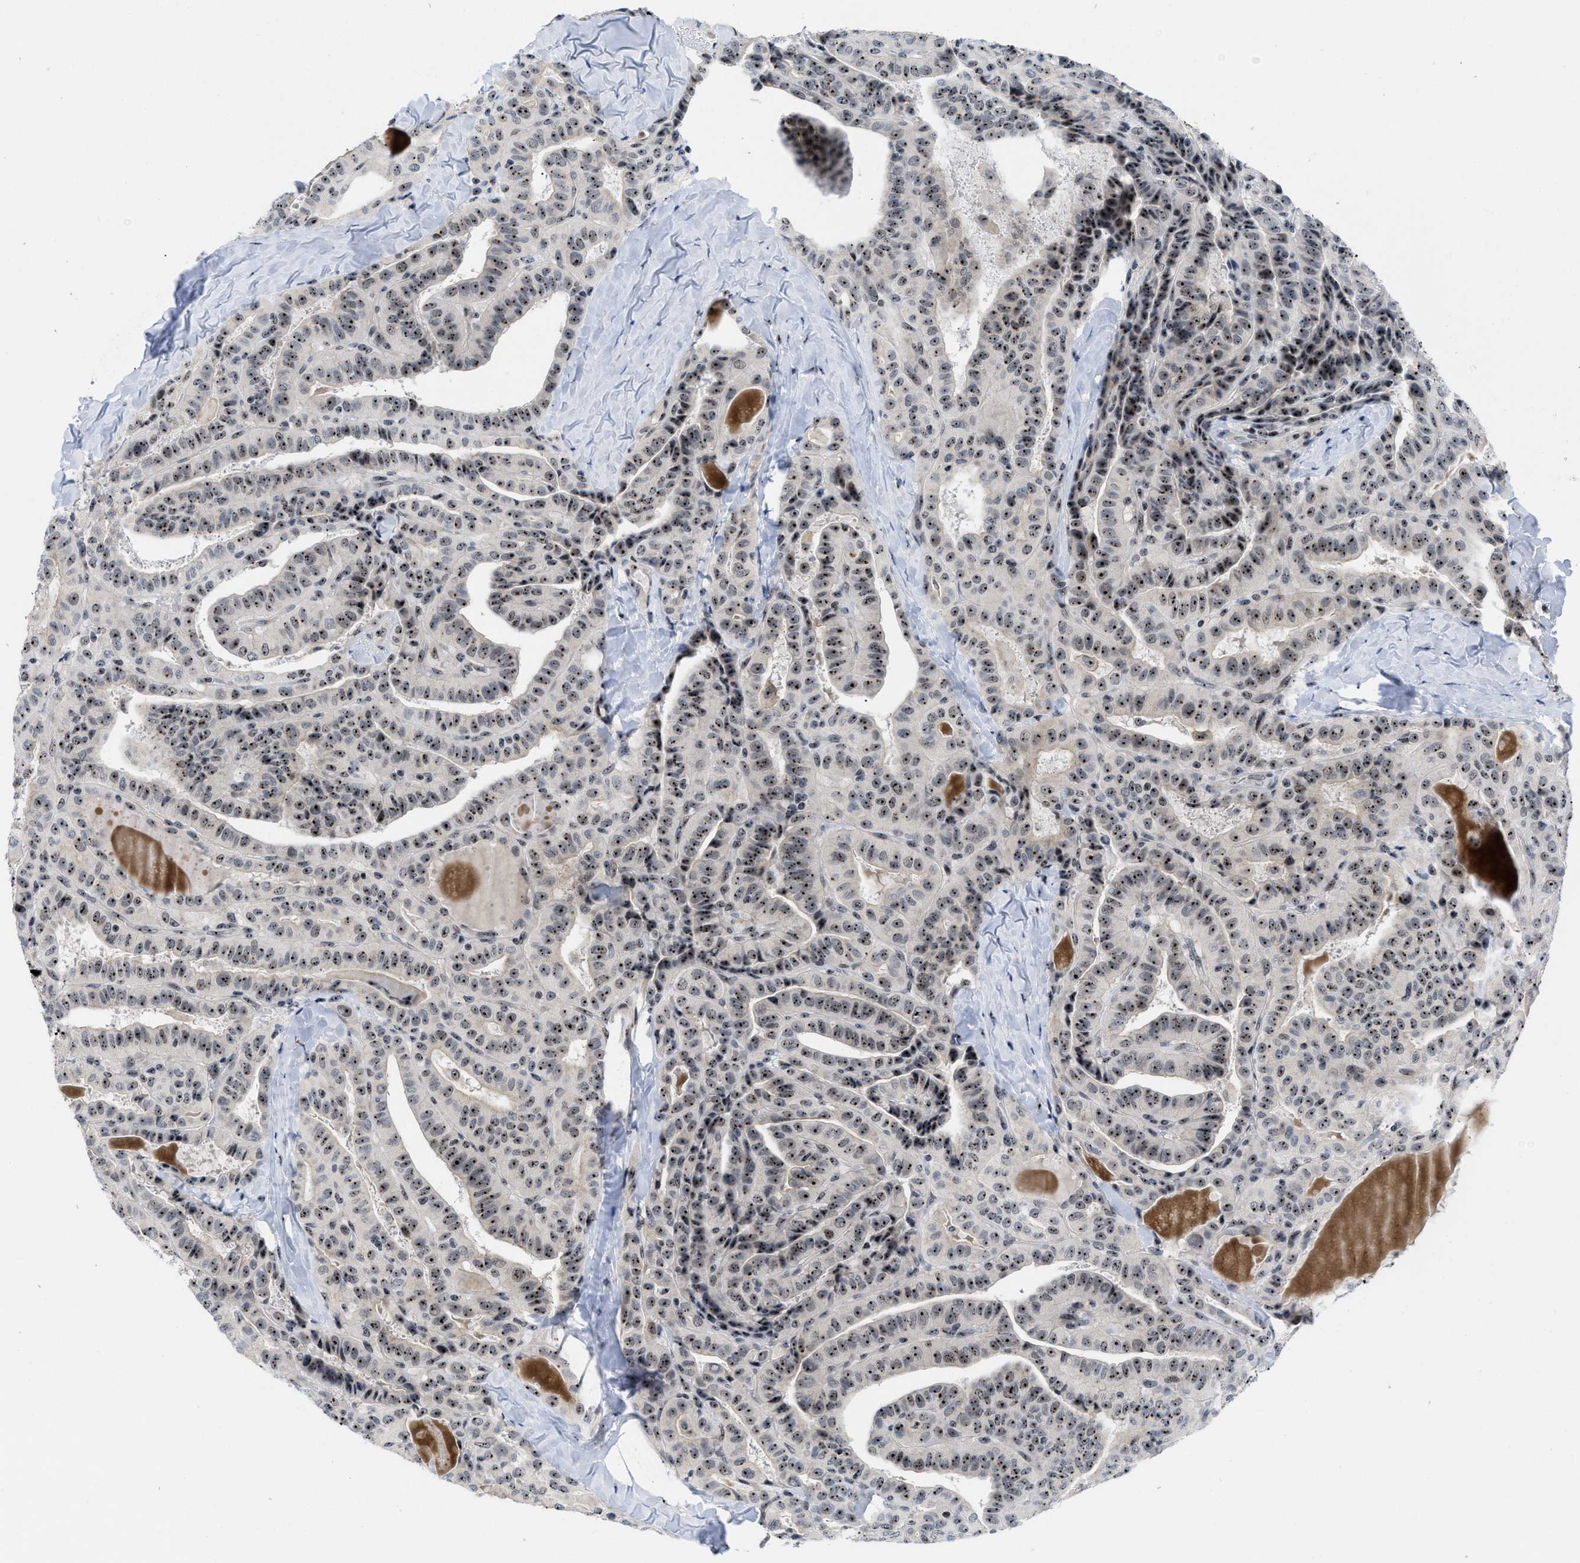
{"staining": {"intensity": "moderate", "quantity": ">75%", "location": "nuclear"}, "tissue": "thyroid cancer", "cell_type": "Tumor cells", "image_type": "cancer", "snomed": [{"axis": "morphology", "description": "Papillary adenocarcinoma, NOS"}, {"axis": "topography", "description": "Thyroid gland"}], "caption": "Brown immunohistochemical staining in papillary adenocarcinoma (thyroid) shows moderate nuclear staining in approximately >75% of tumor cells. The staining is performed using DAB (3,3'-diaminobenzidine) brown chromogen to label protein expression. The nuclei are counter-stained blue using hematoxylin.", "gene": "NOP58", "patient": {"sex": "male", "age": 77}}